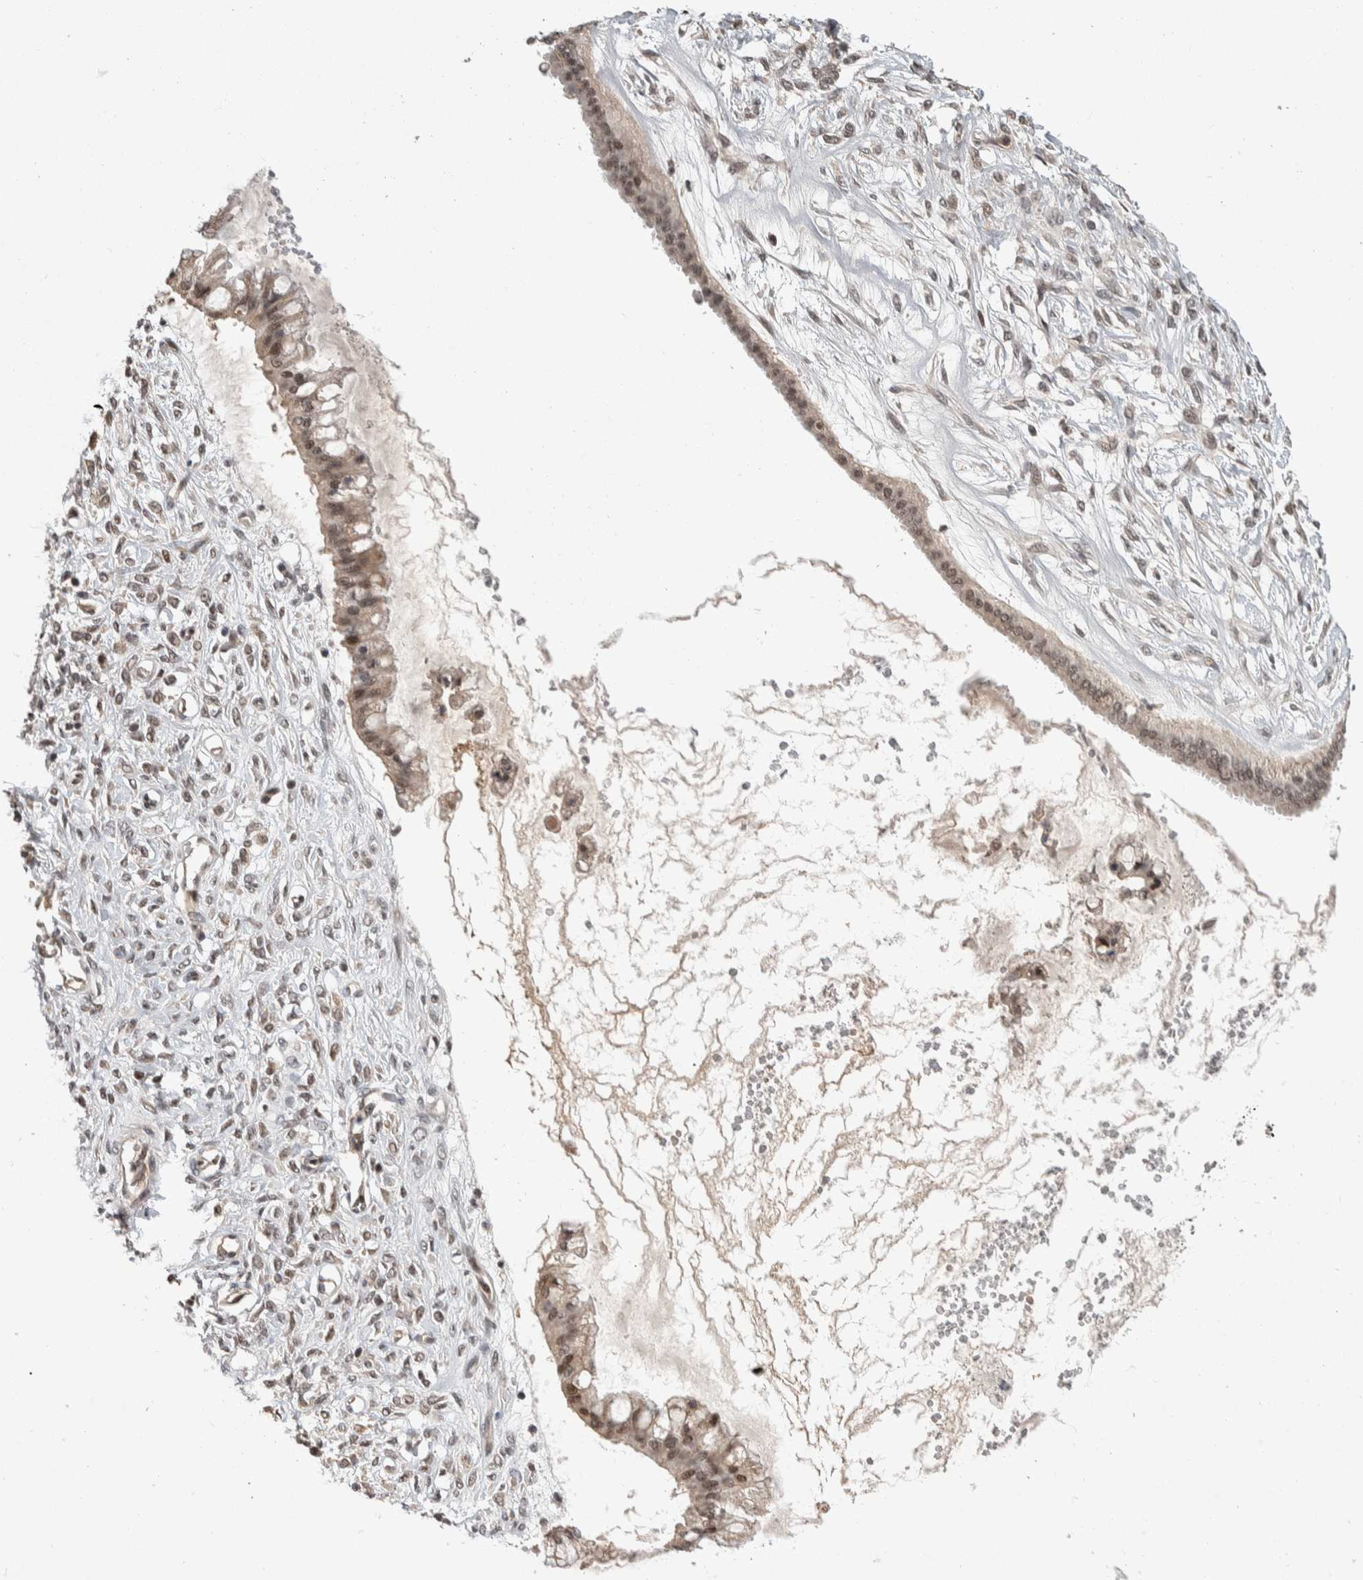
{"staining": {"intensity": "weak", "quantity": ">75%", "location": "nuclear"}, "tissue": "ovarian cancer", "cell_type": "Tumor cells", "image_type": "cancer", "snomed": [{"axis": "morphology", "description": "Cystadenocarcinoma, mucinous, NOS"}, {"axis": "topography", "description": "Ovary"}], "caption": "Weak nuclear expression is seen in about >75% of tumor cells in ovarian cancer.", "gene": "ZNF592", "patient": {"sex": "female", "age": 73}}